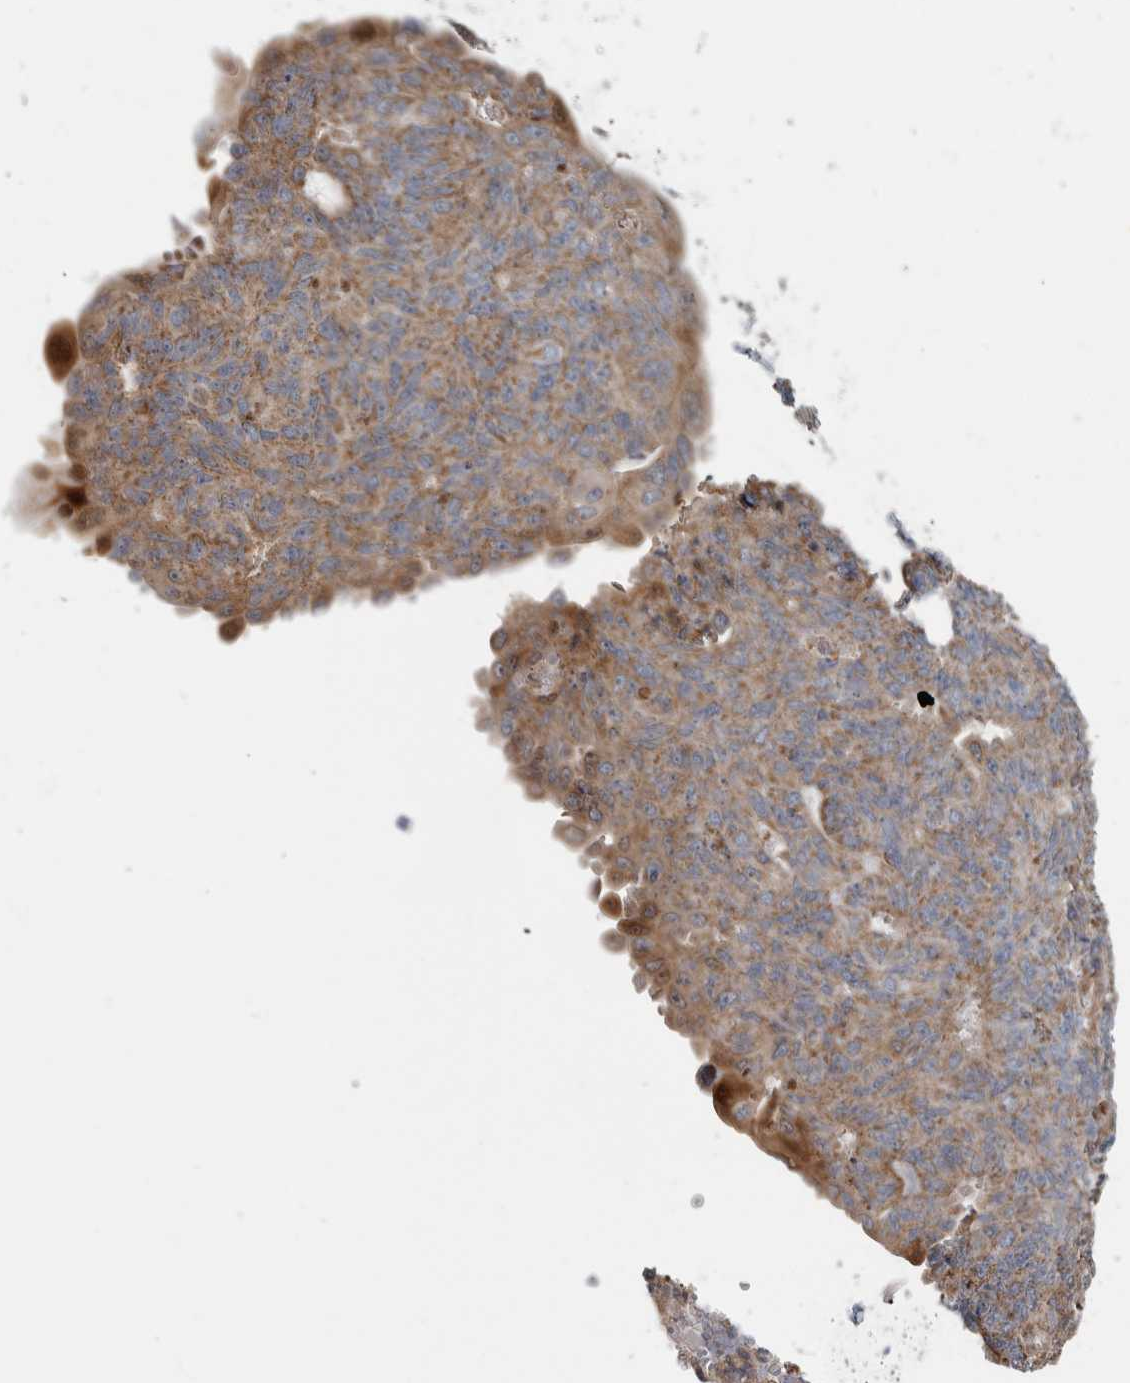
{"staining": {"intensity": "moderate", "quantity": ">75%", "location": "cytoplasmic/membranous"}, "tissue": "endometrial cancer", "cell_type": "Tumor cells", "image_type": "cancer", "snomed": [{"axis": "morphology", "description": "Adenocarcinoma, NOS"}, {"axis": "topography", "description": "Endometrium"}], "caption": "Human adenocarcinoma (endometrial) stained for a protein (brown) reveals moderate cytoplasmic/membranous positive positivity in about >75% of tumor cells.", "gene": "SFXN2", "patient": {"sex": "female", "age": 32}}